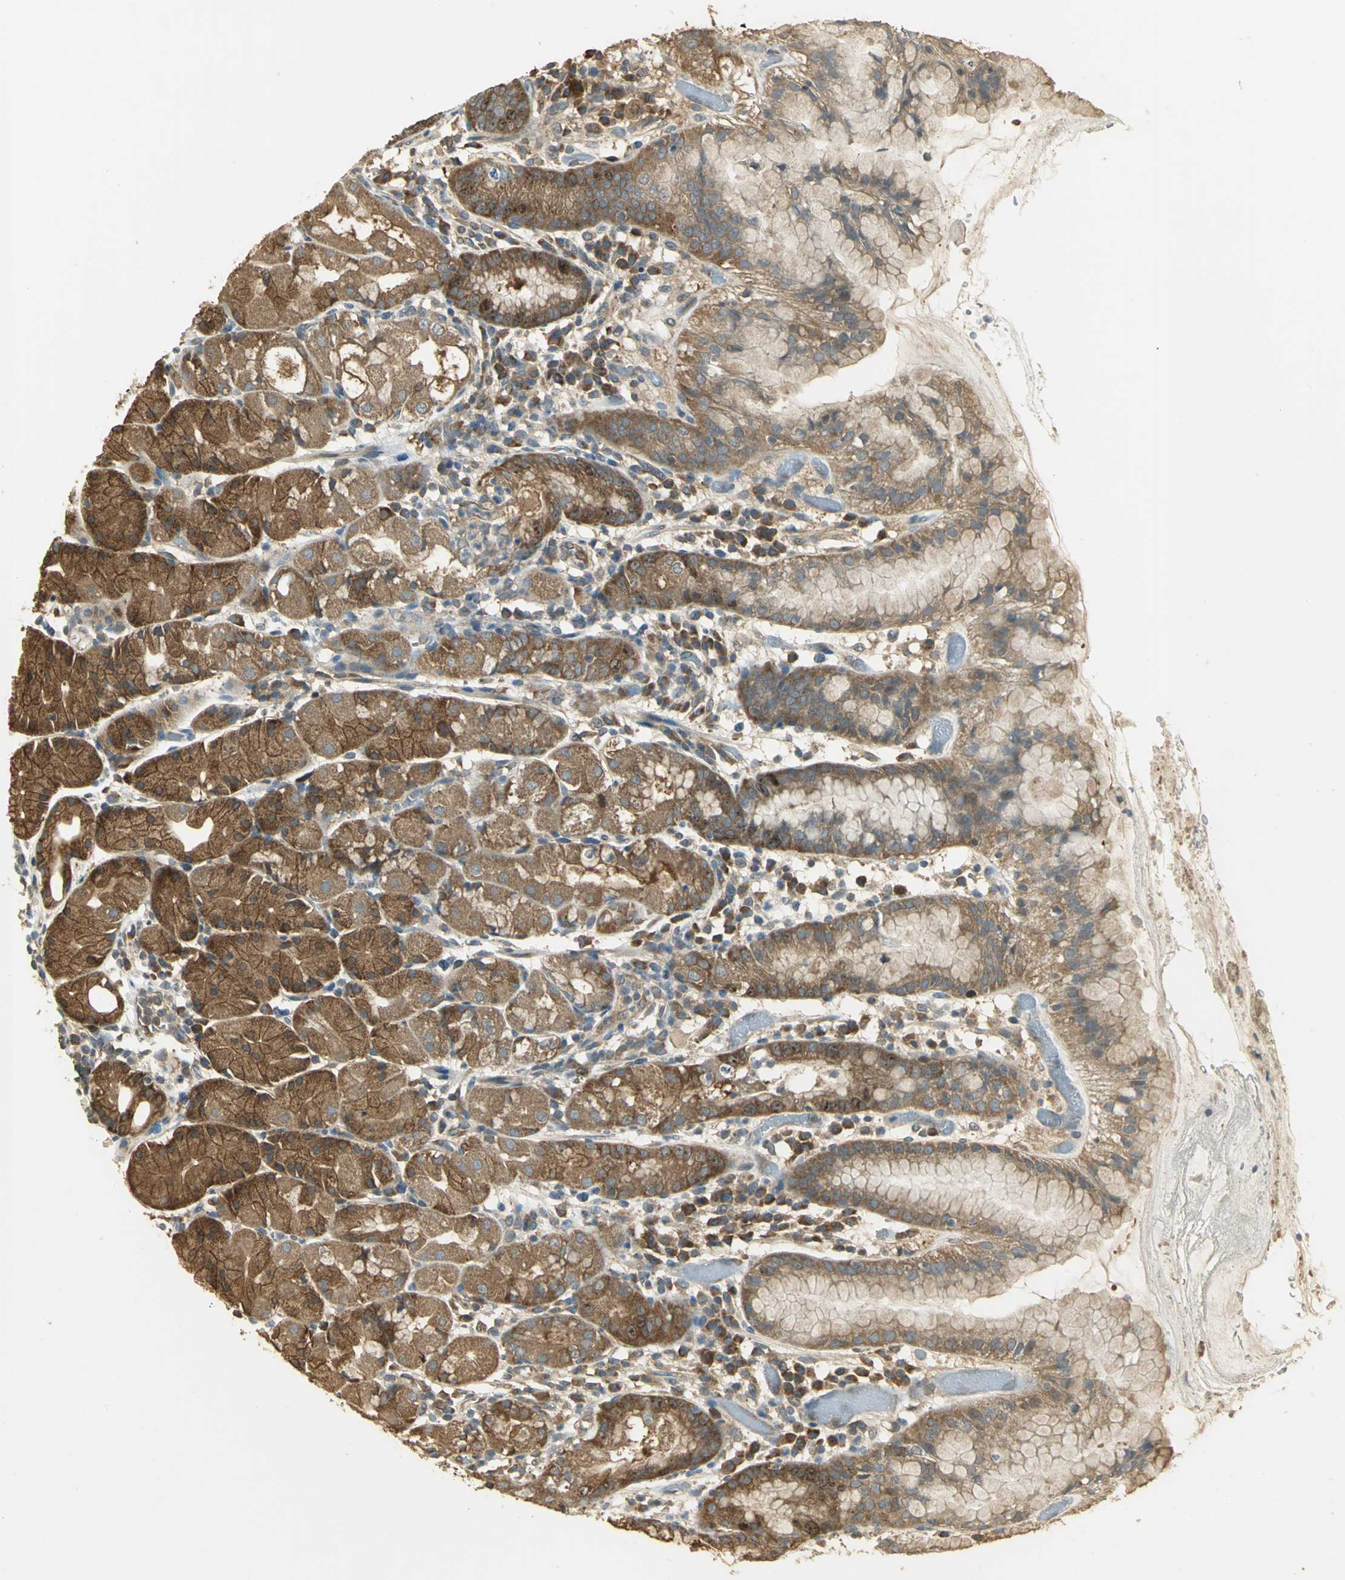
{"staining": {"intensity": "moderate", "quantity": ">75%", "location": "cytoplasmic/membranous"}, "tissue": "stomach", "cell_type": "Glandular cells", "image_type": "normal", "snomed": [{"axis": "morphology", "description": "Normal tissue, NOS"}, {"axis": "topography", "description": "Stomach"}, {"axis": "topography", "description": "Stomach, lower"}], "caption": "Stomach stained for a protein demonstrates moderate cytoplasmic/membranous positivity in glandular cells. (DAB (3,3'-diaminobenzidine) = brown stain, brightfield microscopy at high magnification).", "gene": "RARS1", "patient": {"sex": "female", "age": 75}}